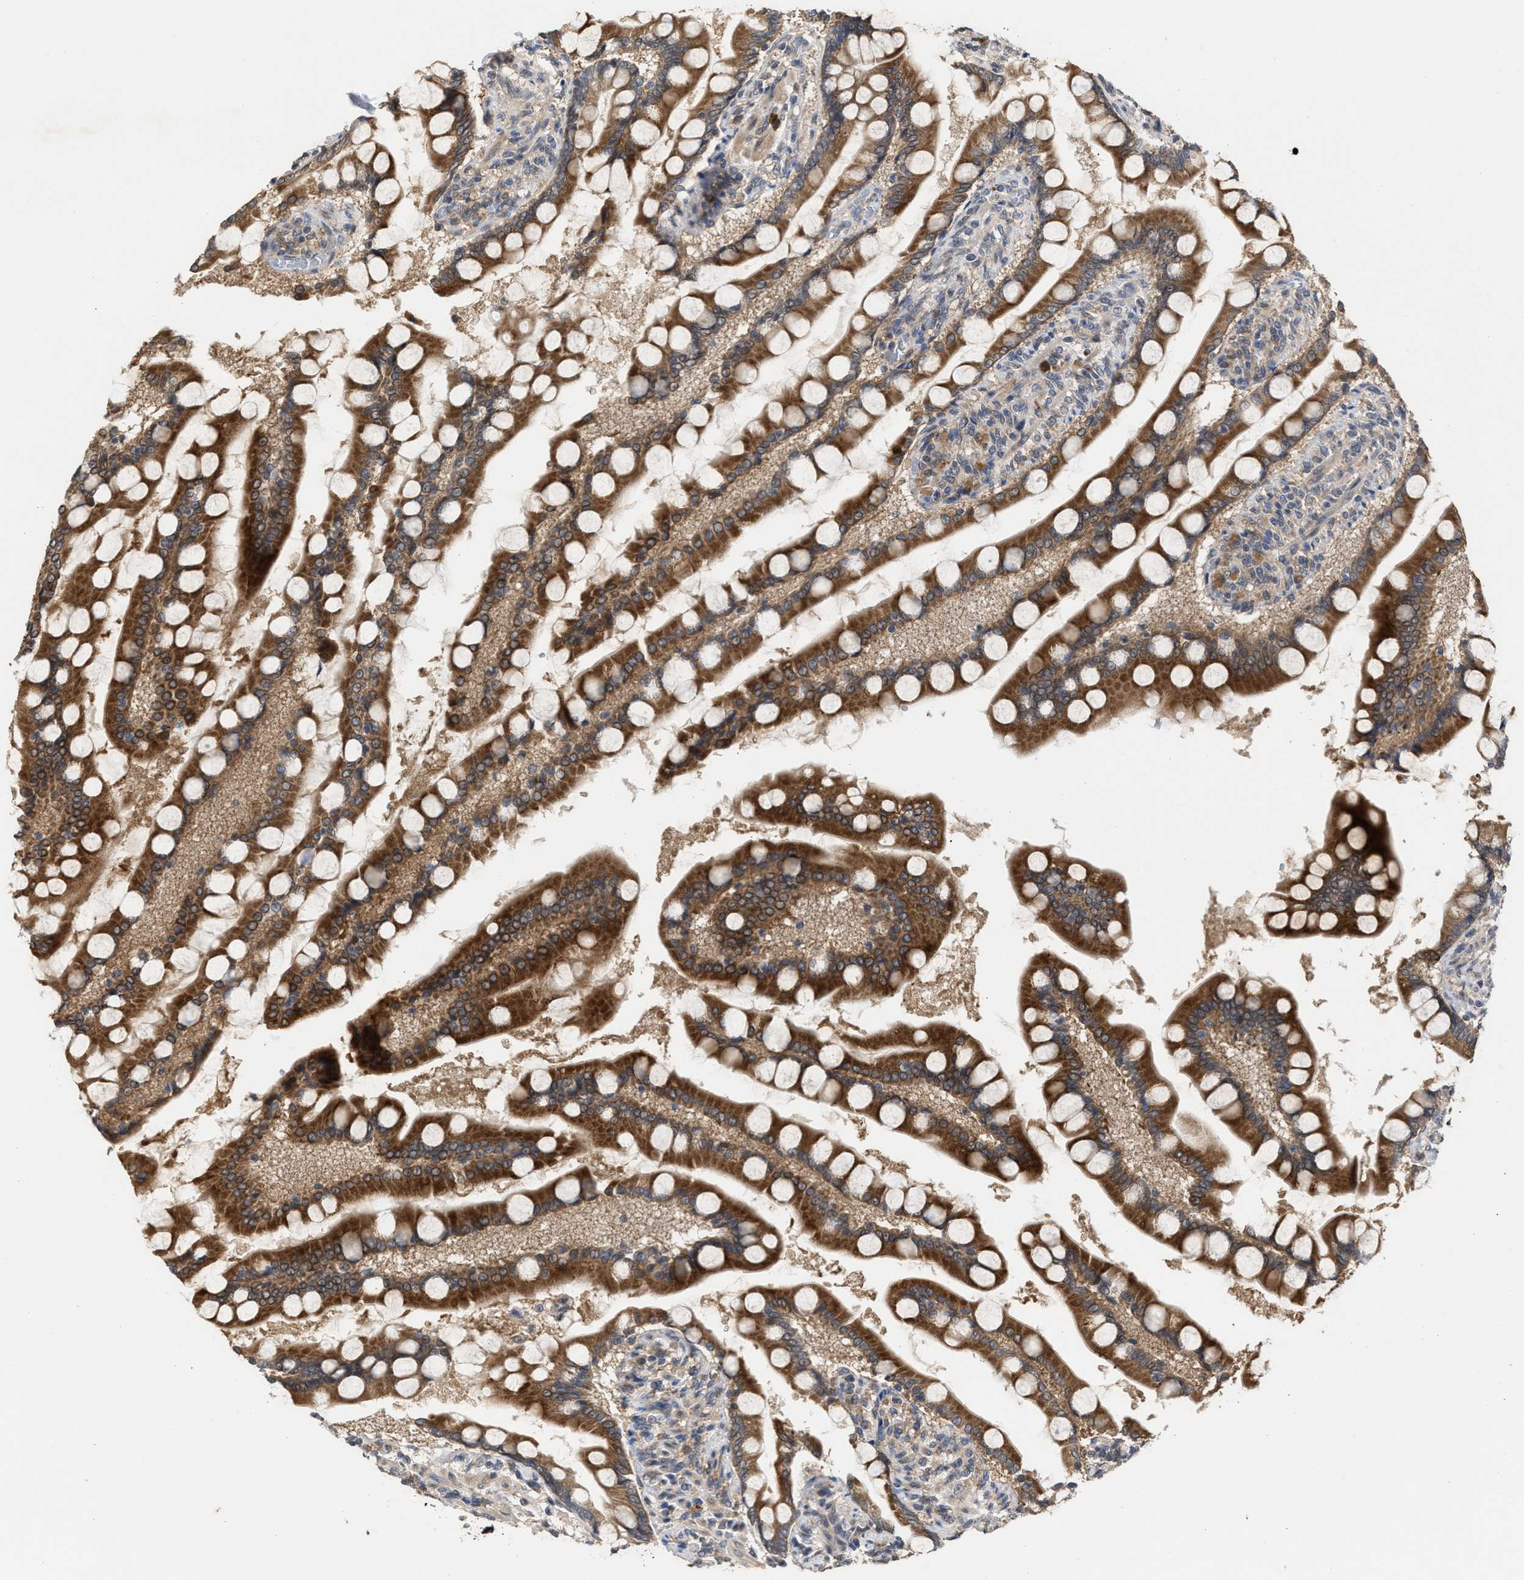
{"staining": {"intensity": "strong", "quantity": ">75%", "location": "cytoplasmic/membranous"}, "tissue": "small intestine", "cell_type": "Glandular cells", "image_type": "normal", "snomed": [{"axis": "morphology", "description": "Normal tissue, NOS"}, {"axis": "topography", "description": "Small intestine"}], "caption": "Human small intestine stained for a protein (brown) reveals strong cytoplasmic/membranous positive positivity in about >75% of glandular cells.", "gene": "SAR1A", "patient": {"sex": "male", "age": 41}}